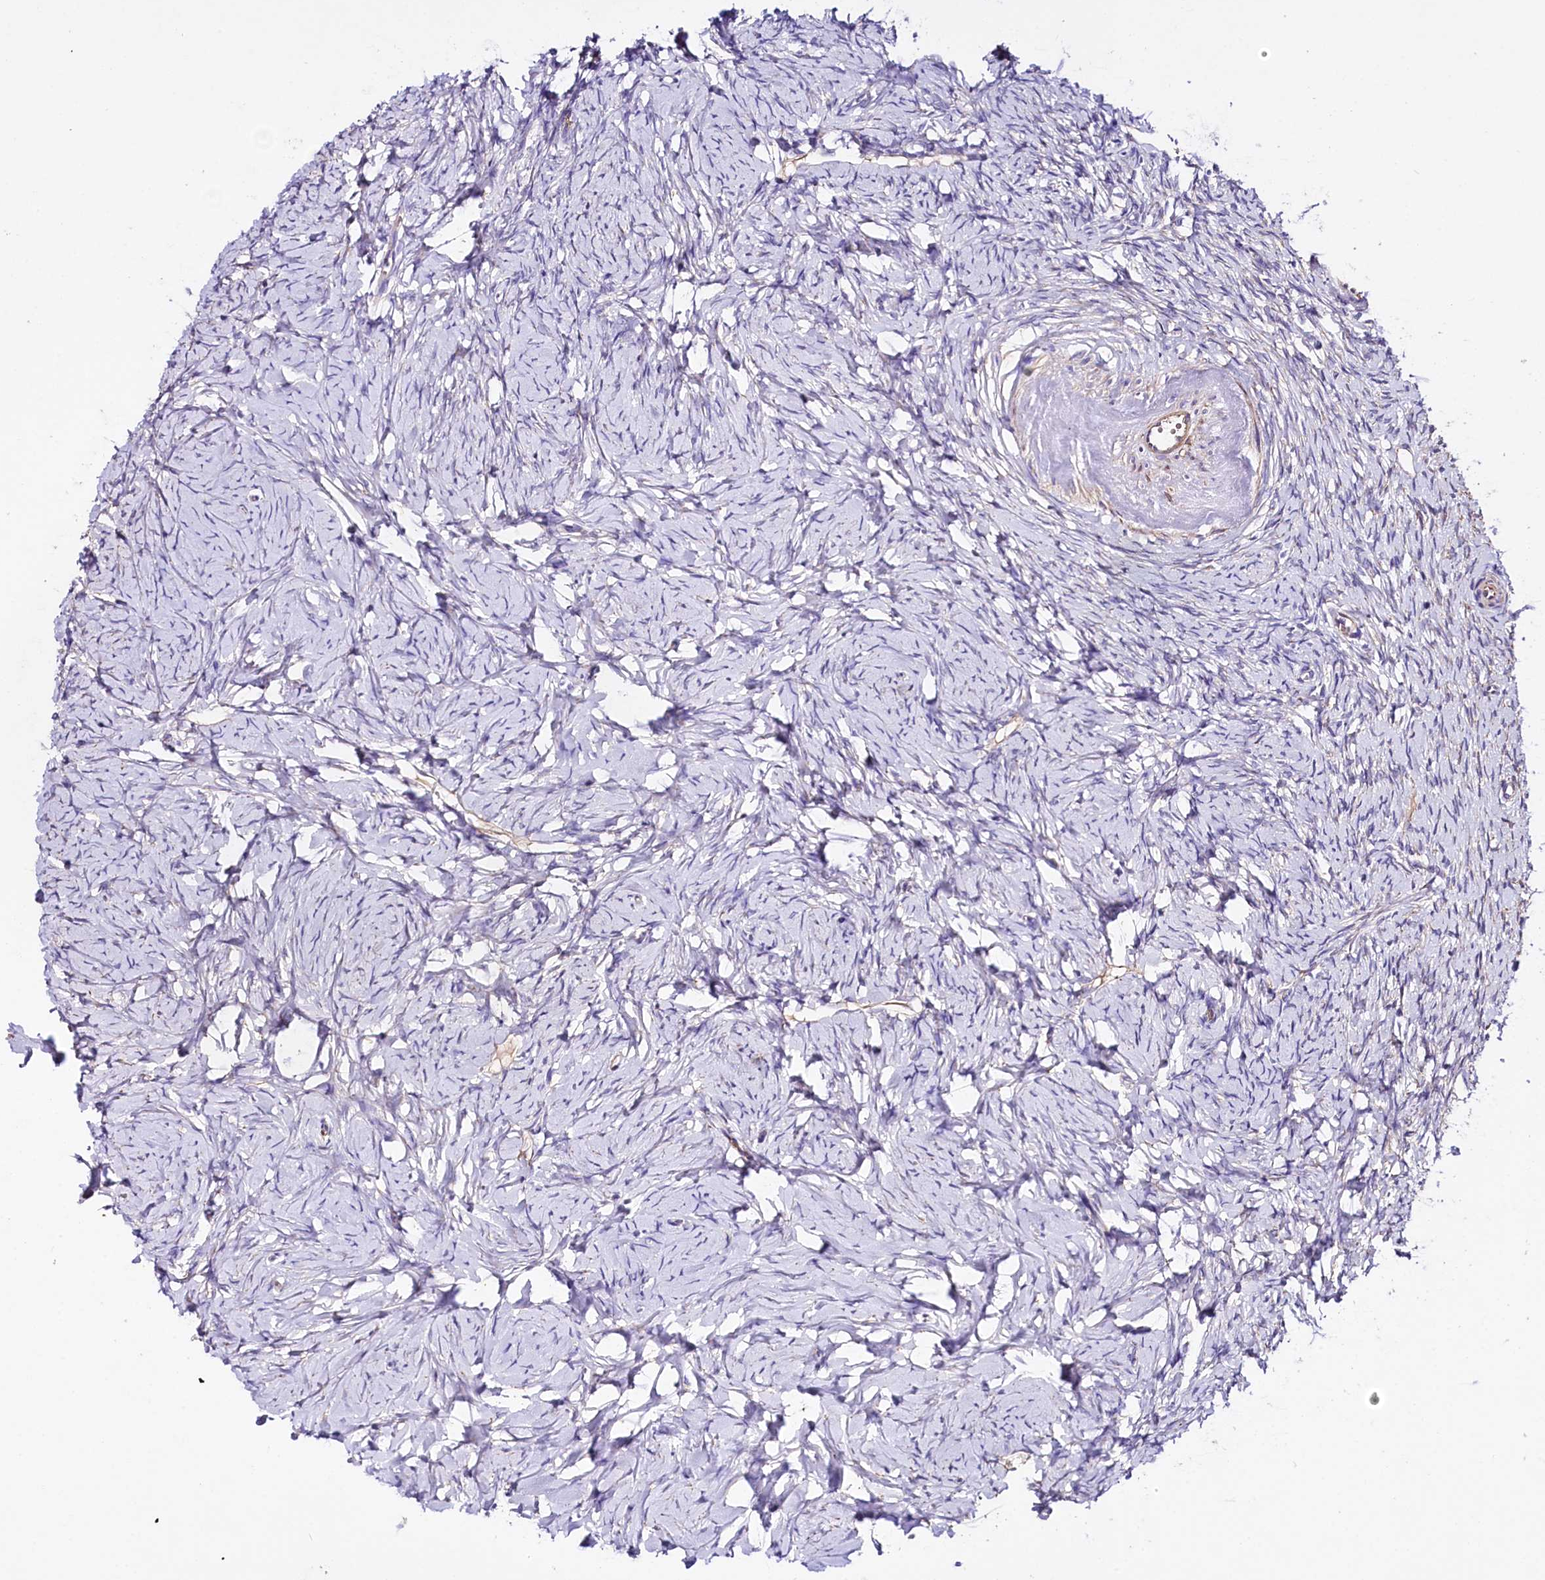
{"staining": {"intensity": "negative", "quantity": "none", "location": "none"}, "tissue": "ovary", "cell_type": "Ovarian stroma cells", "image_type": "normal", "snomed": [{"axis": "morphology", "description": "Normal tissue, NOS"}, {"axis": "topography", "description": "Ovary"}], "caption": "IHC photomicrograph of normal ovary: human ovary stained with DAB demonstrates no significant protein expression in ovarian stroma cells.", "gene": "SLC7A1", "patient": {"sex": "female", "age": 51}}